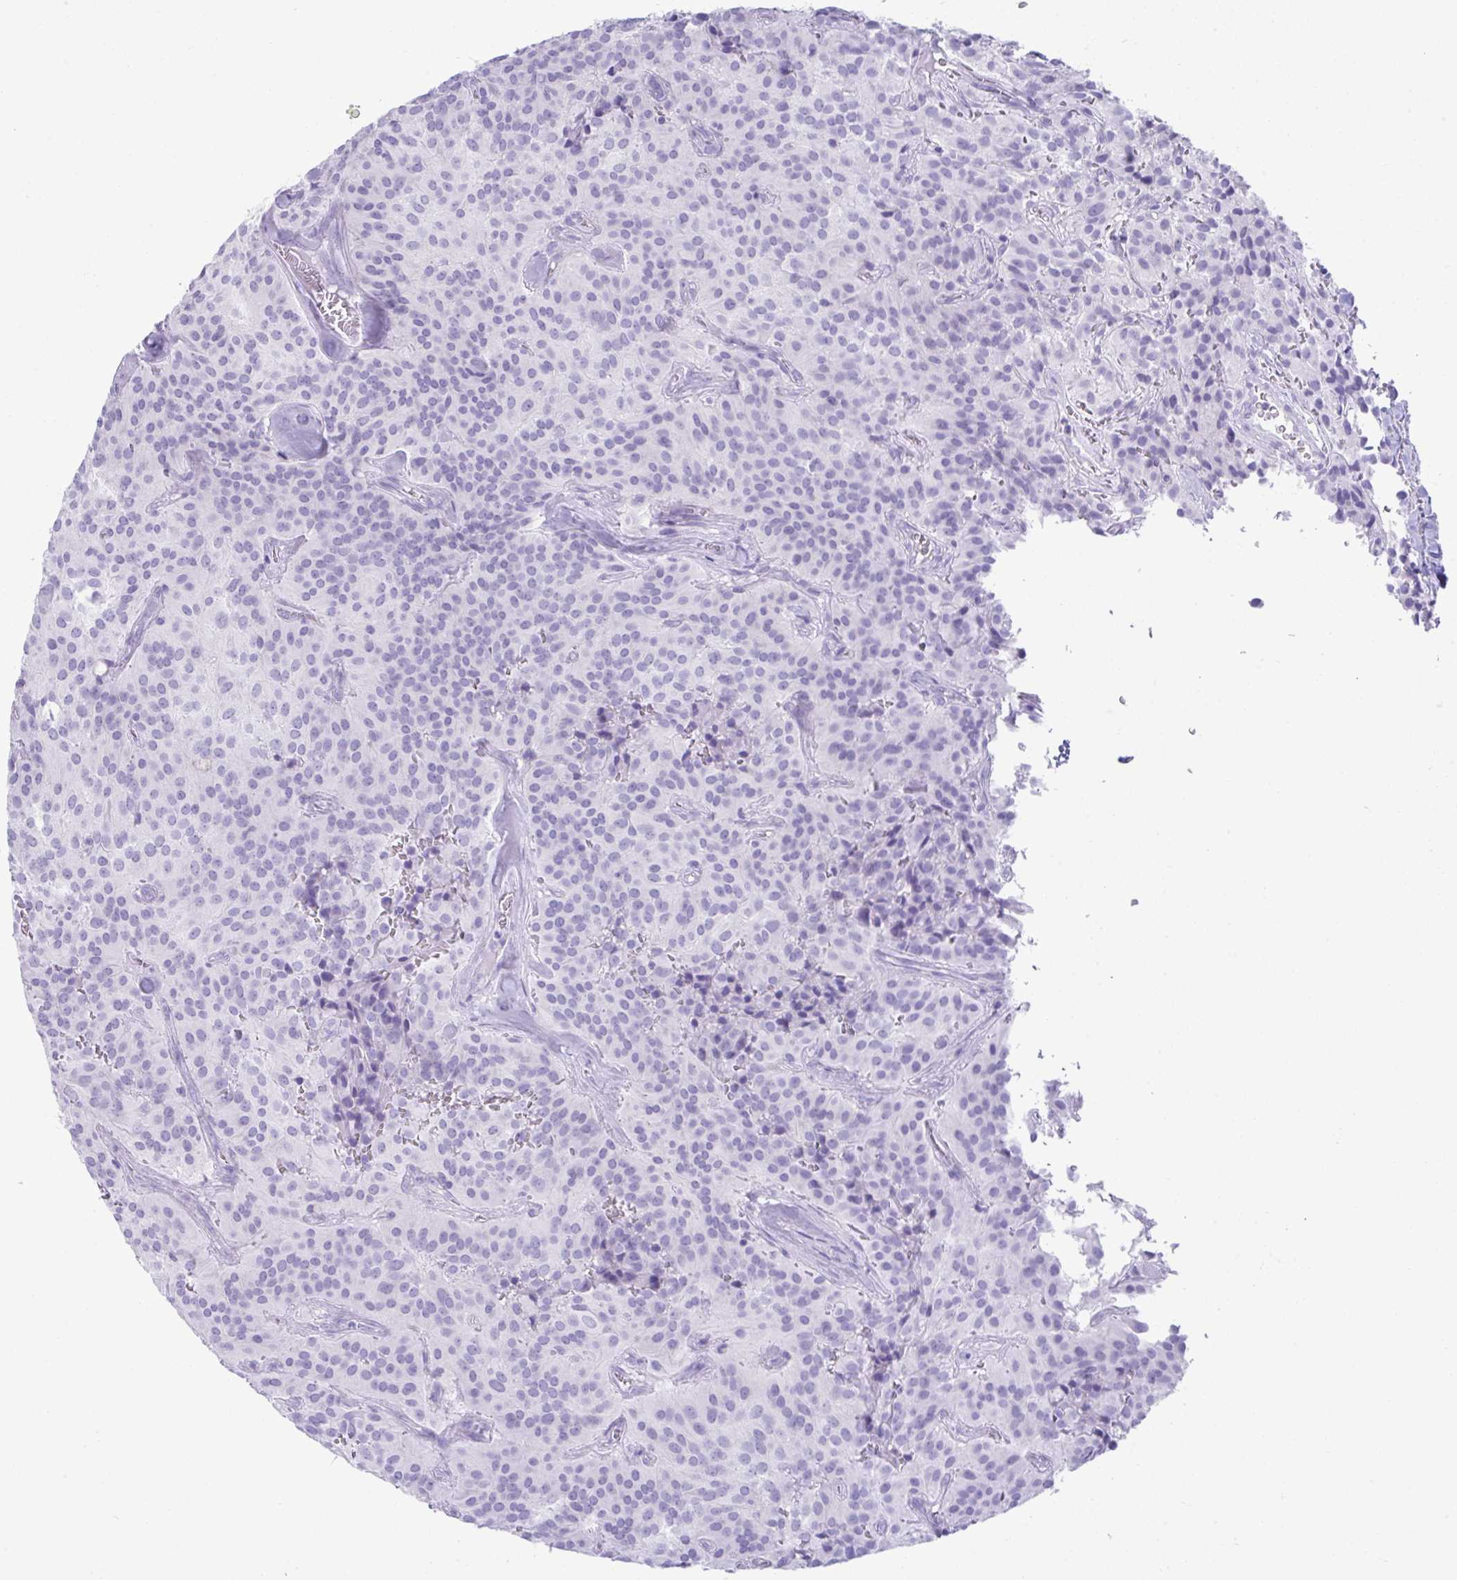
{"staining": {"intensity": "negative", "quantity": "none", "location": "none"}, "tissue": "glioma", "cell_type": "Tumor cells", "image_type": "cancer", "snomed": [{"axis": "morphology", "description": "Glioma, malignant, Low grade"}, {"axis": "topography", "description": "Brain"}], "caption": "IHC of glioma displays no positivity in tumor cells. Brightfield microscopy of IHC stained with DAB (3,3'-diaminobenzidine) (brown) and hematoxylin (blue), captured at high magnification.", "gene": "PSCA", "patient": {"sex": "male", "age": 42}}